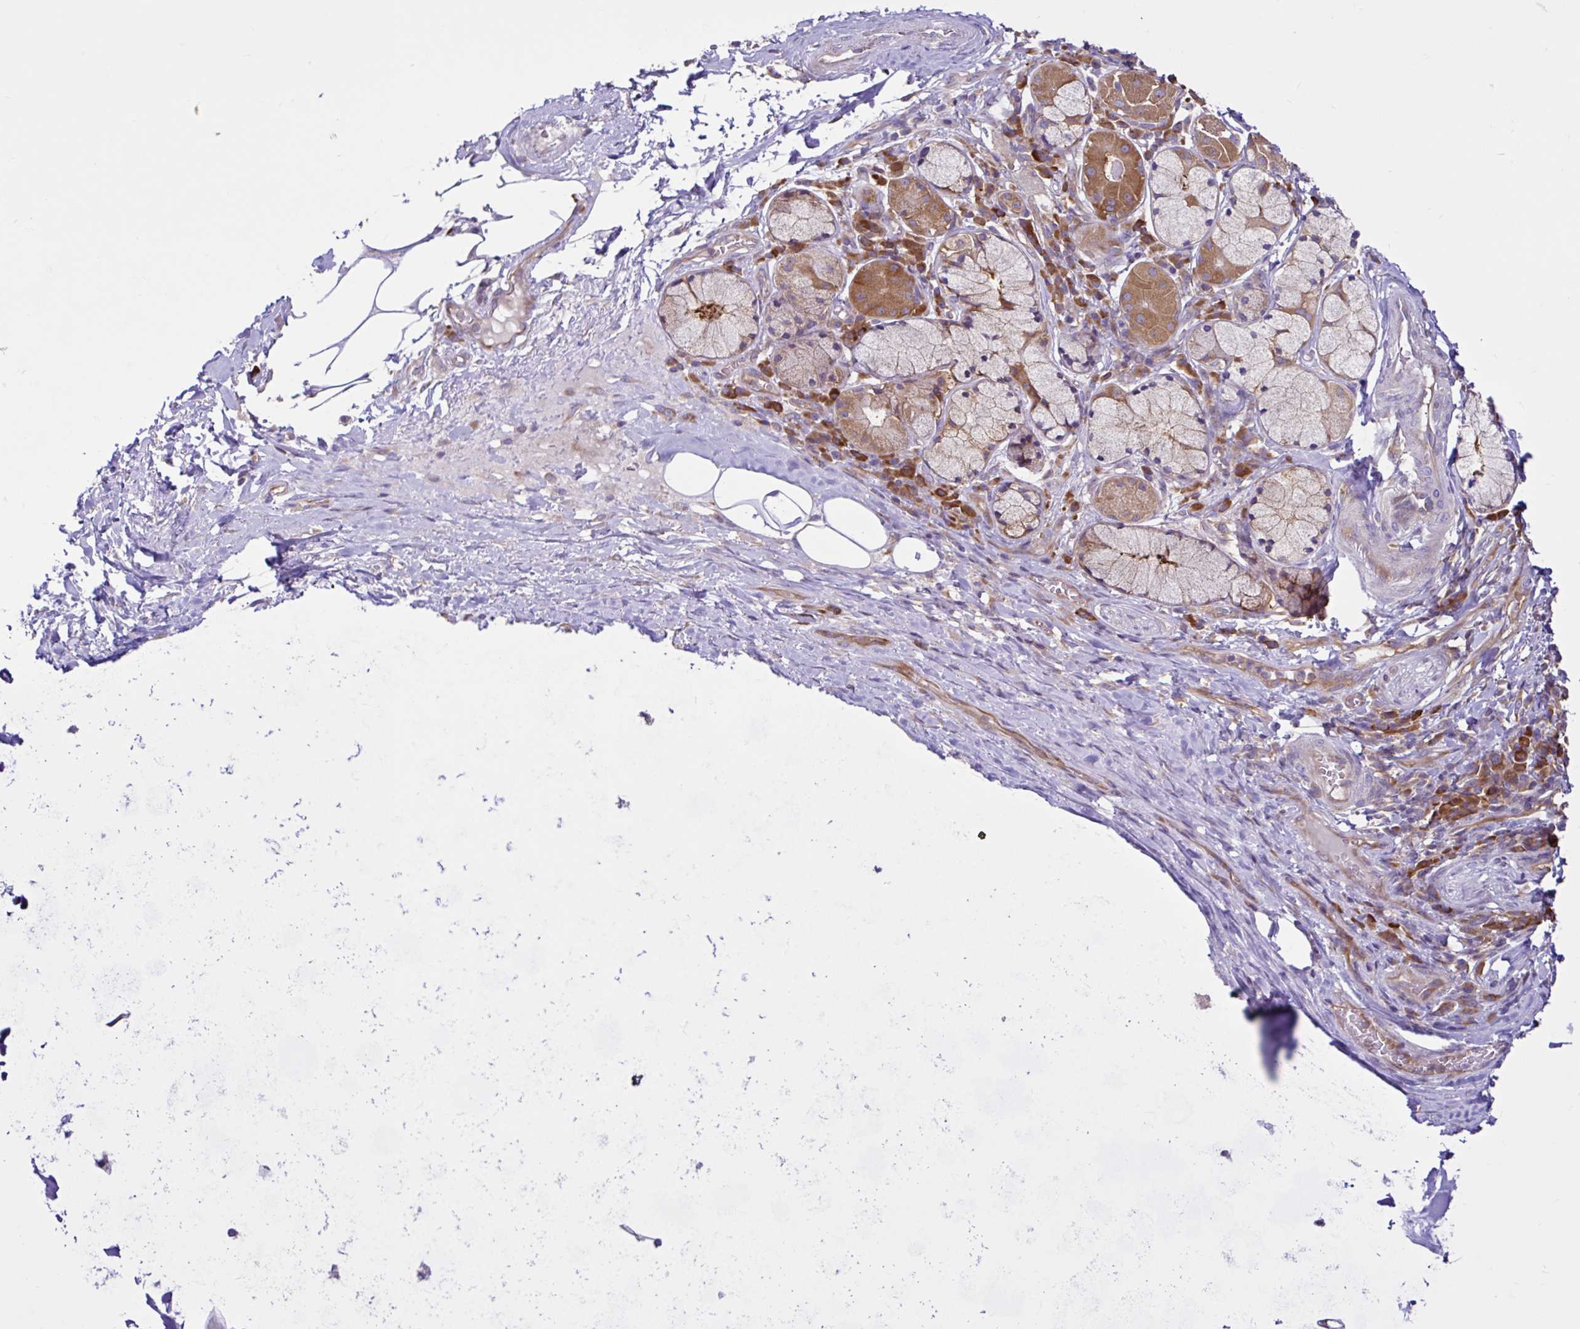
{"staining": {"intensity": "negative", "quantity": "none", "location": "none"}, "tissue": "adipose tissue", "cell_type": "Adipocytes", "image_type": "normal", "snomed": [{"axis": "morphology", "description": "Normal tissue, NOS"}, {"axis": "topography", "description": "Cartilage tissue"}, {"axis": "topography", "description": "Bronchus"}], "caption": "Immunohistochemistry (IHC) of unremarkable adipose tissue shows no expression in adipocytes. (IHC, brightfield microscopy, high magnification).", "gene": "LARS1", "patient": {"sex": "male", "age": 56}}